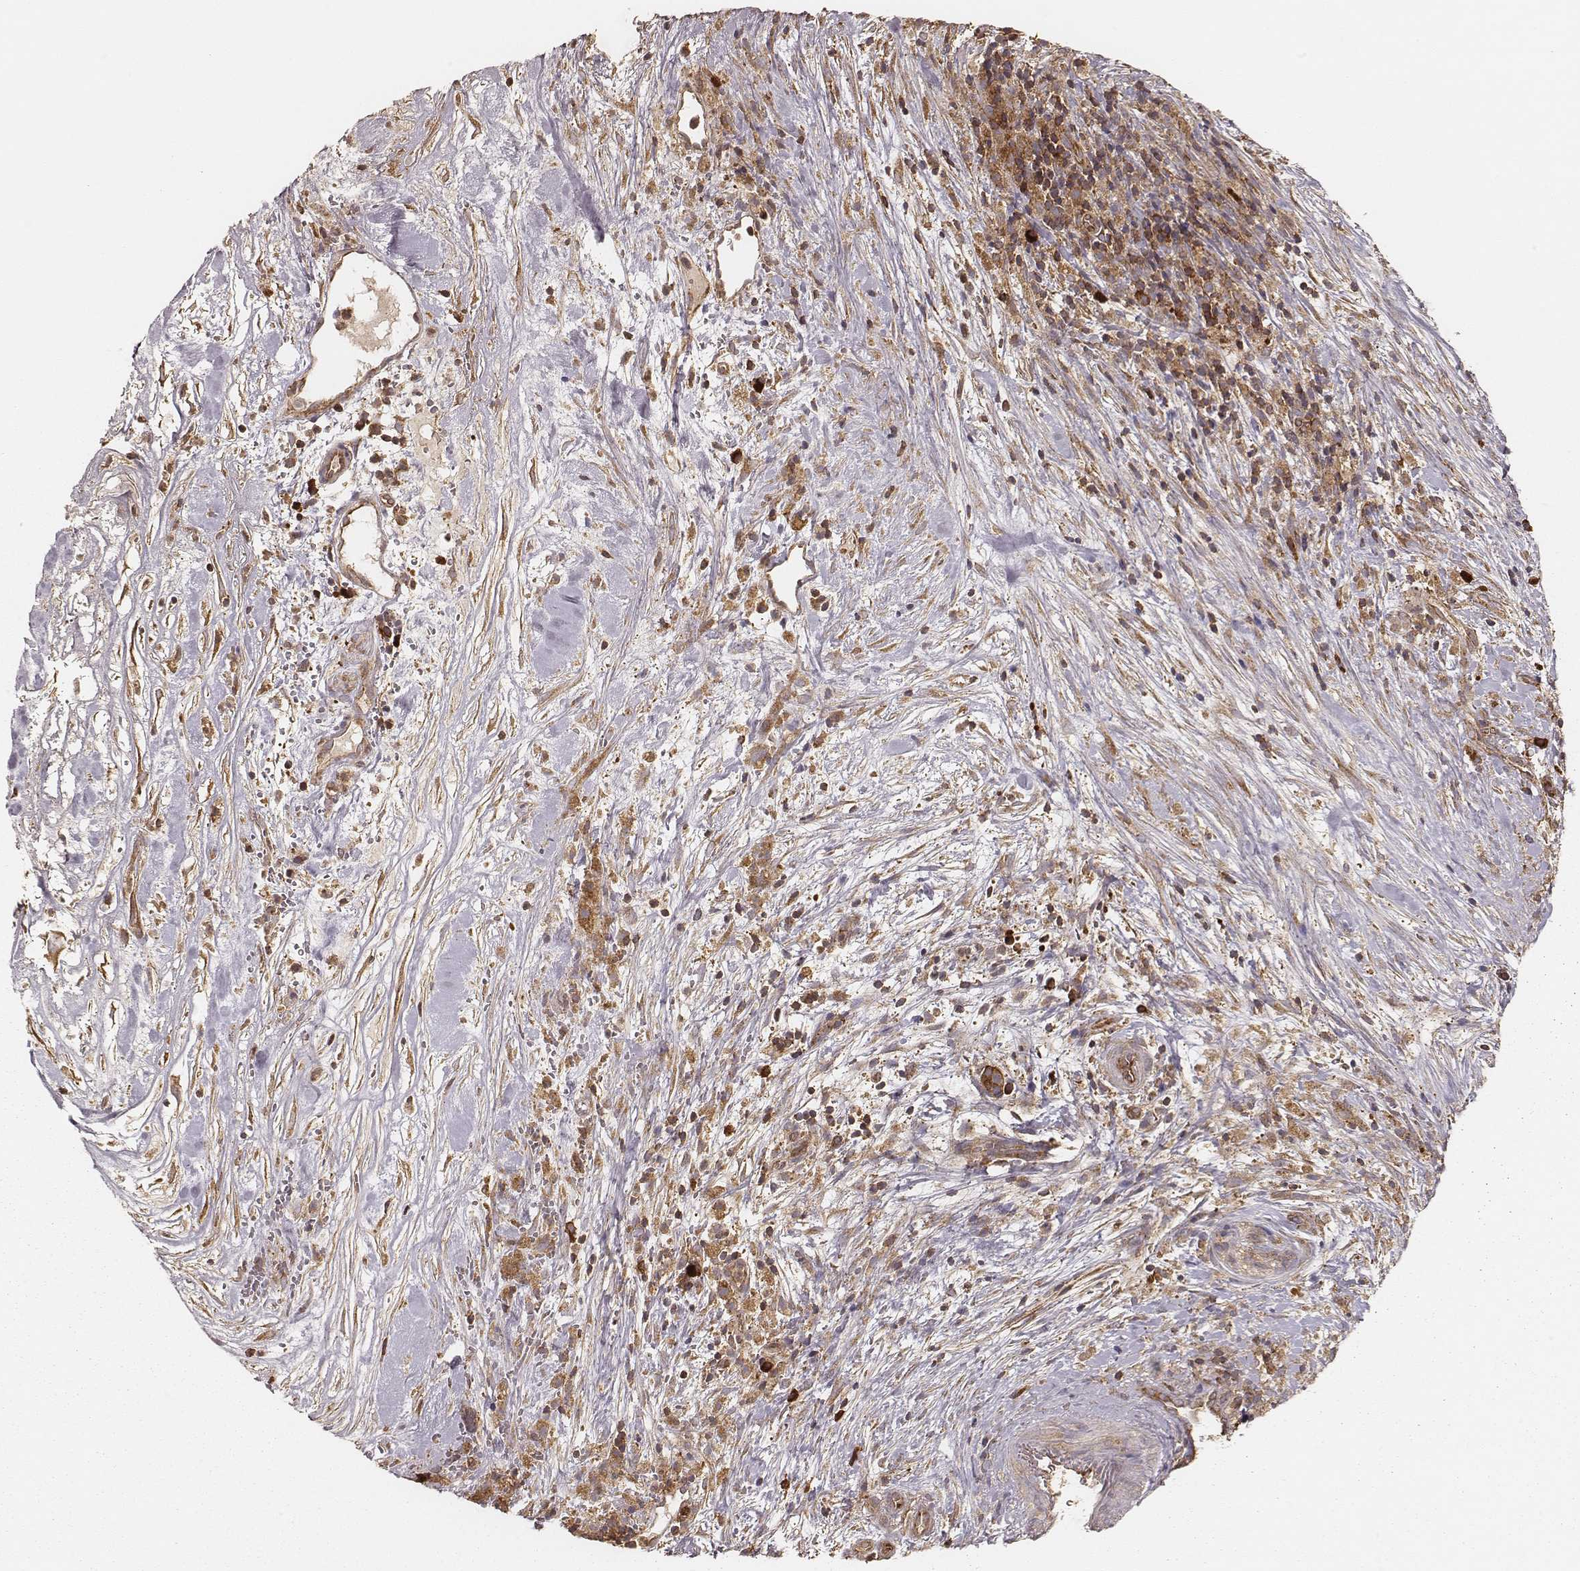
{"staining": {"intensity": "moderate", "quantity": ">75%", "location": "cytoplasmic/membranous"}, "tissue": "pancreatic cancer", "cell_type": "Tumor cells", "image_type": "cancer", "snomed": [{"axis": "morphology", "description": "Adenocarcinoma, NOS"}, {"axis": "topography", "description": "Pancreas"}], "caption": "Pancreatic cancer stained with DAB (3,3'-diaminobenzidine) immunohistochemistry demonstrates medium levels of moderate cytoplasmic/membranous positivity in approximately >75% of tumor cells.", "gene": "CARS1", "patient": {"sex": "male", "age": 44}}